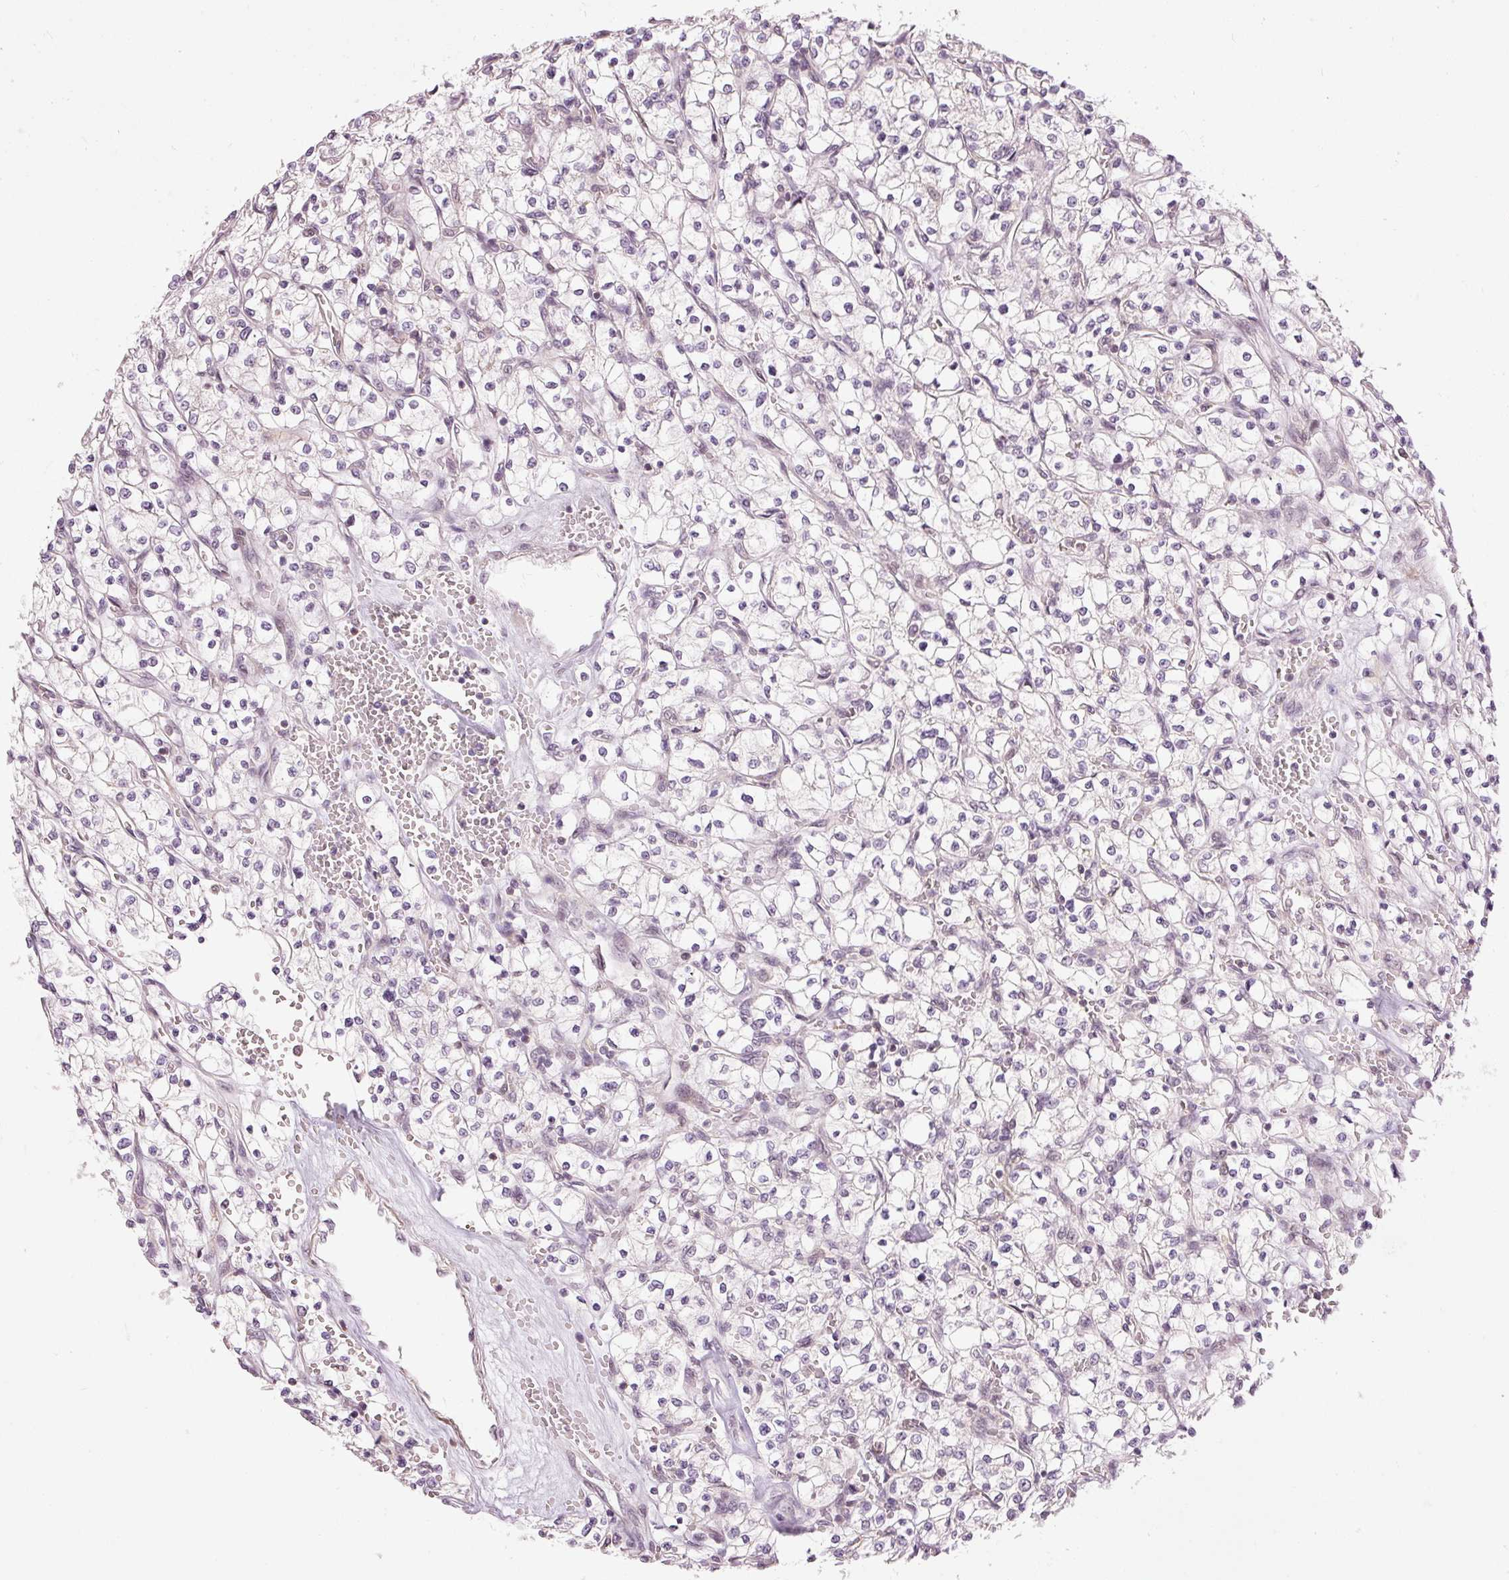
{"staining": {"intensity": "negative", "quantity": "none", "location": "none"}, "tissue": "renal cancer", "cell_type": "Tumor cells", "image_type": "cancer", "snomed": [{"axis": "morphology", "description": "Adenocarcinoma, NOS"}, {"axis": "topography", "description": "Kidney"}], "caption": "Immunohistochemical staining of human renal cancer exhibits no significant expression in tumor cells.", "gene": "THOC6", "patient": {"sex": "female", "age": 64}}